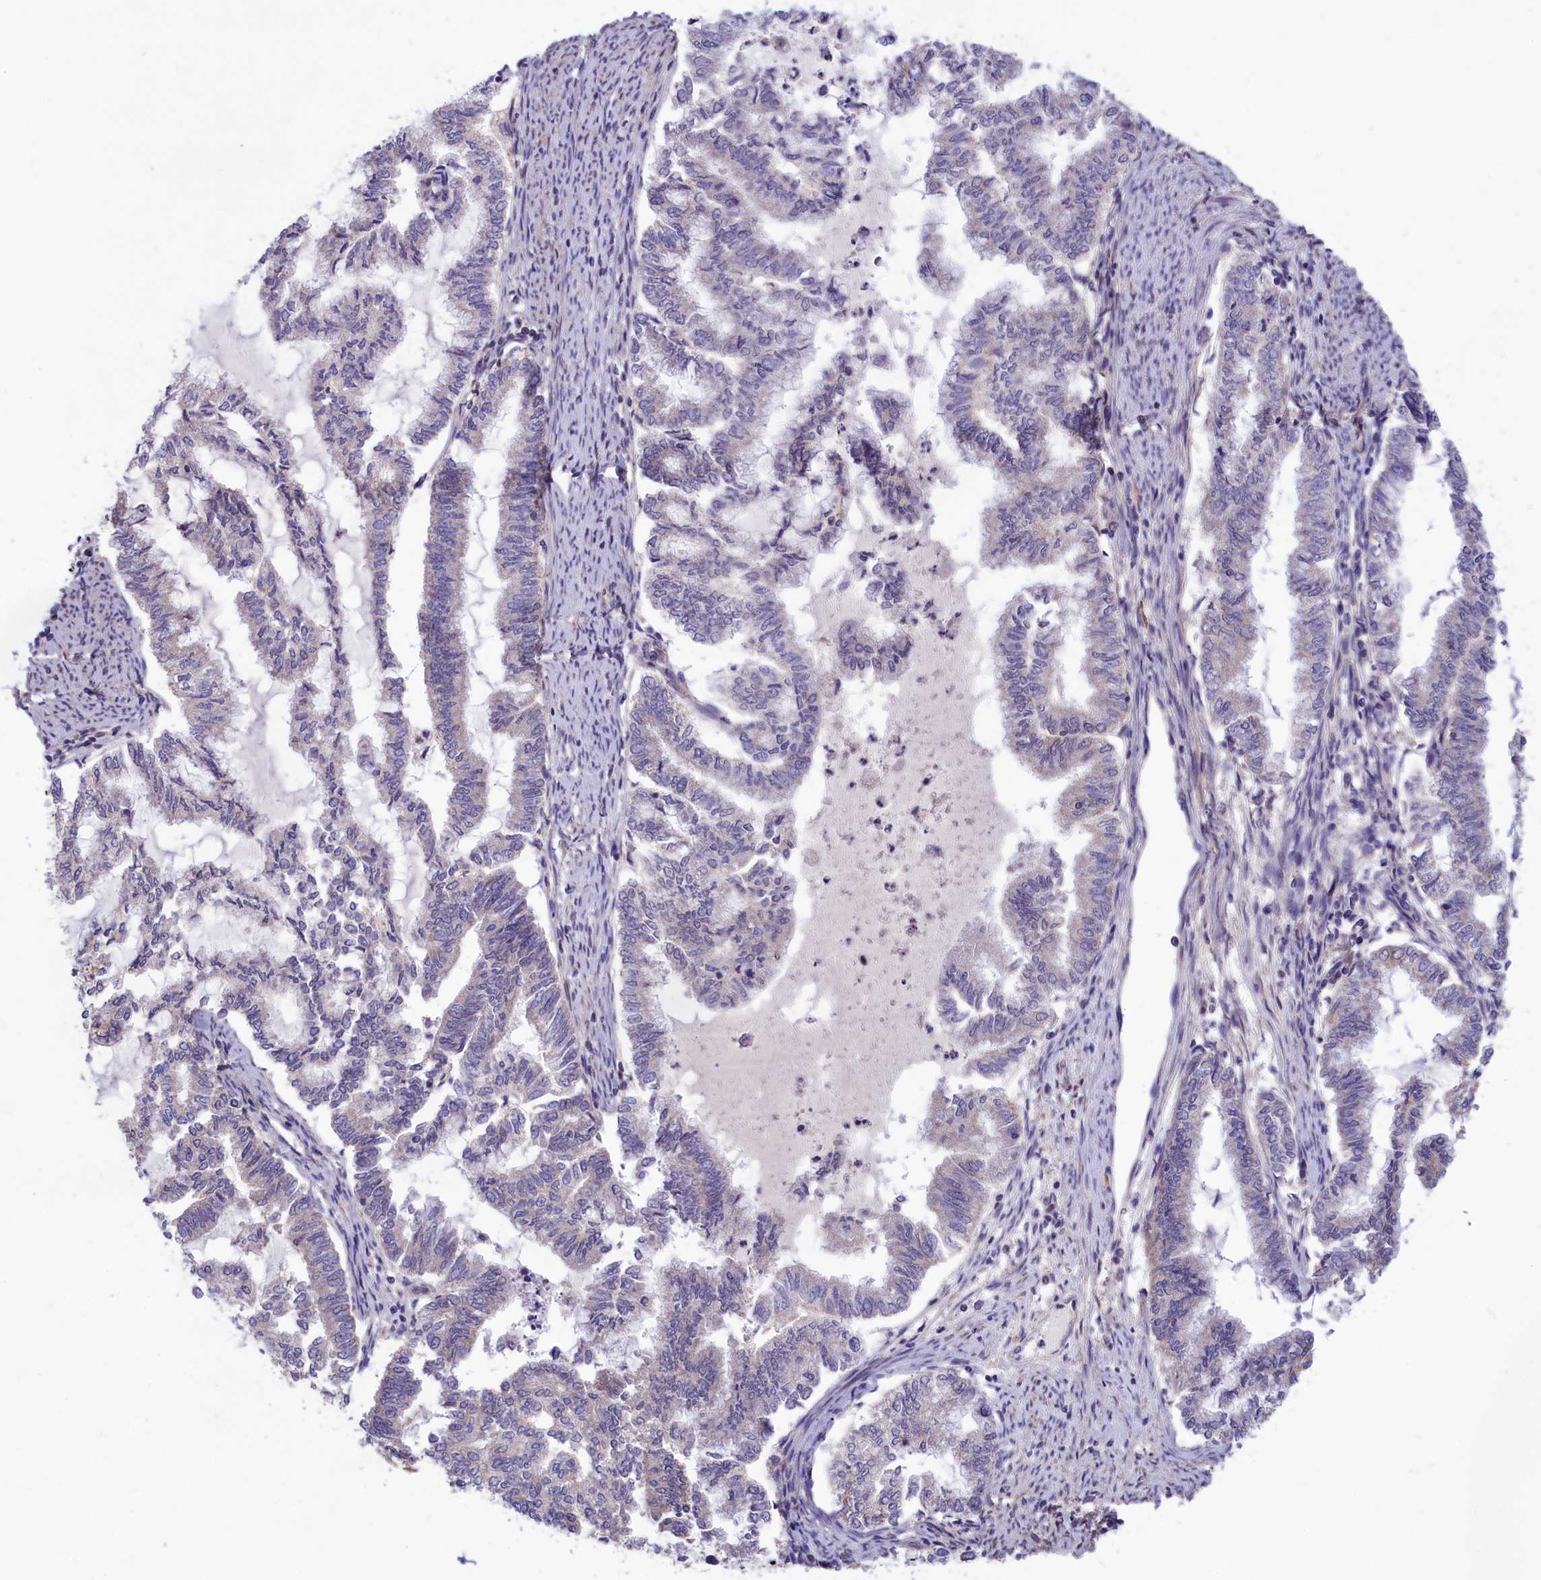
{"staining": {"intensity": "negative", "quantity": "none", "location": "none"}, "tissue": "endometrial cancer", "cell_type": "Tumor cells", "image_type": "cancer", "snomed": [{"axis": "morphology", "description": "Adenocarcinoma, NOS"}, {"axis": "topography", "description": "Endometrium"}], "caption": "Tumor cells show no significant protein staining in endometrial adenocarcinoma.", "gene": "AMDHD2", "patient": {"sex": "female", "age": 79}}